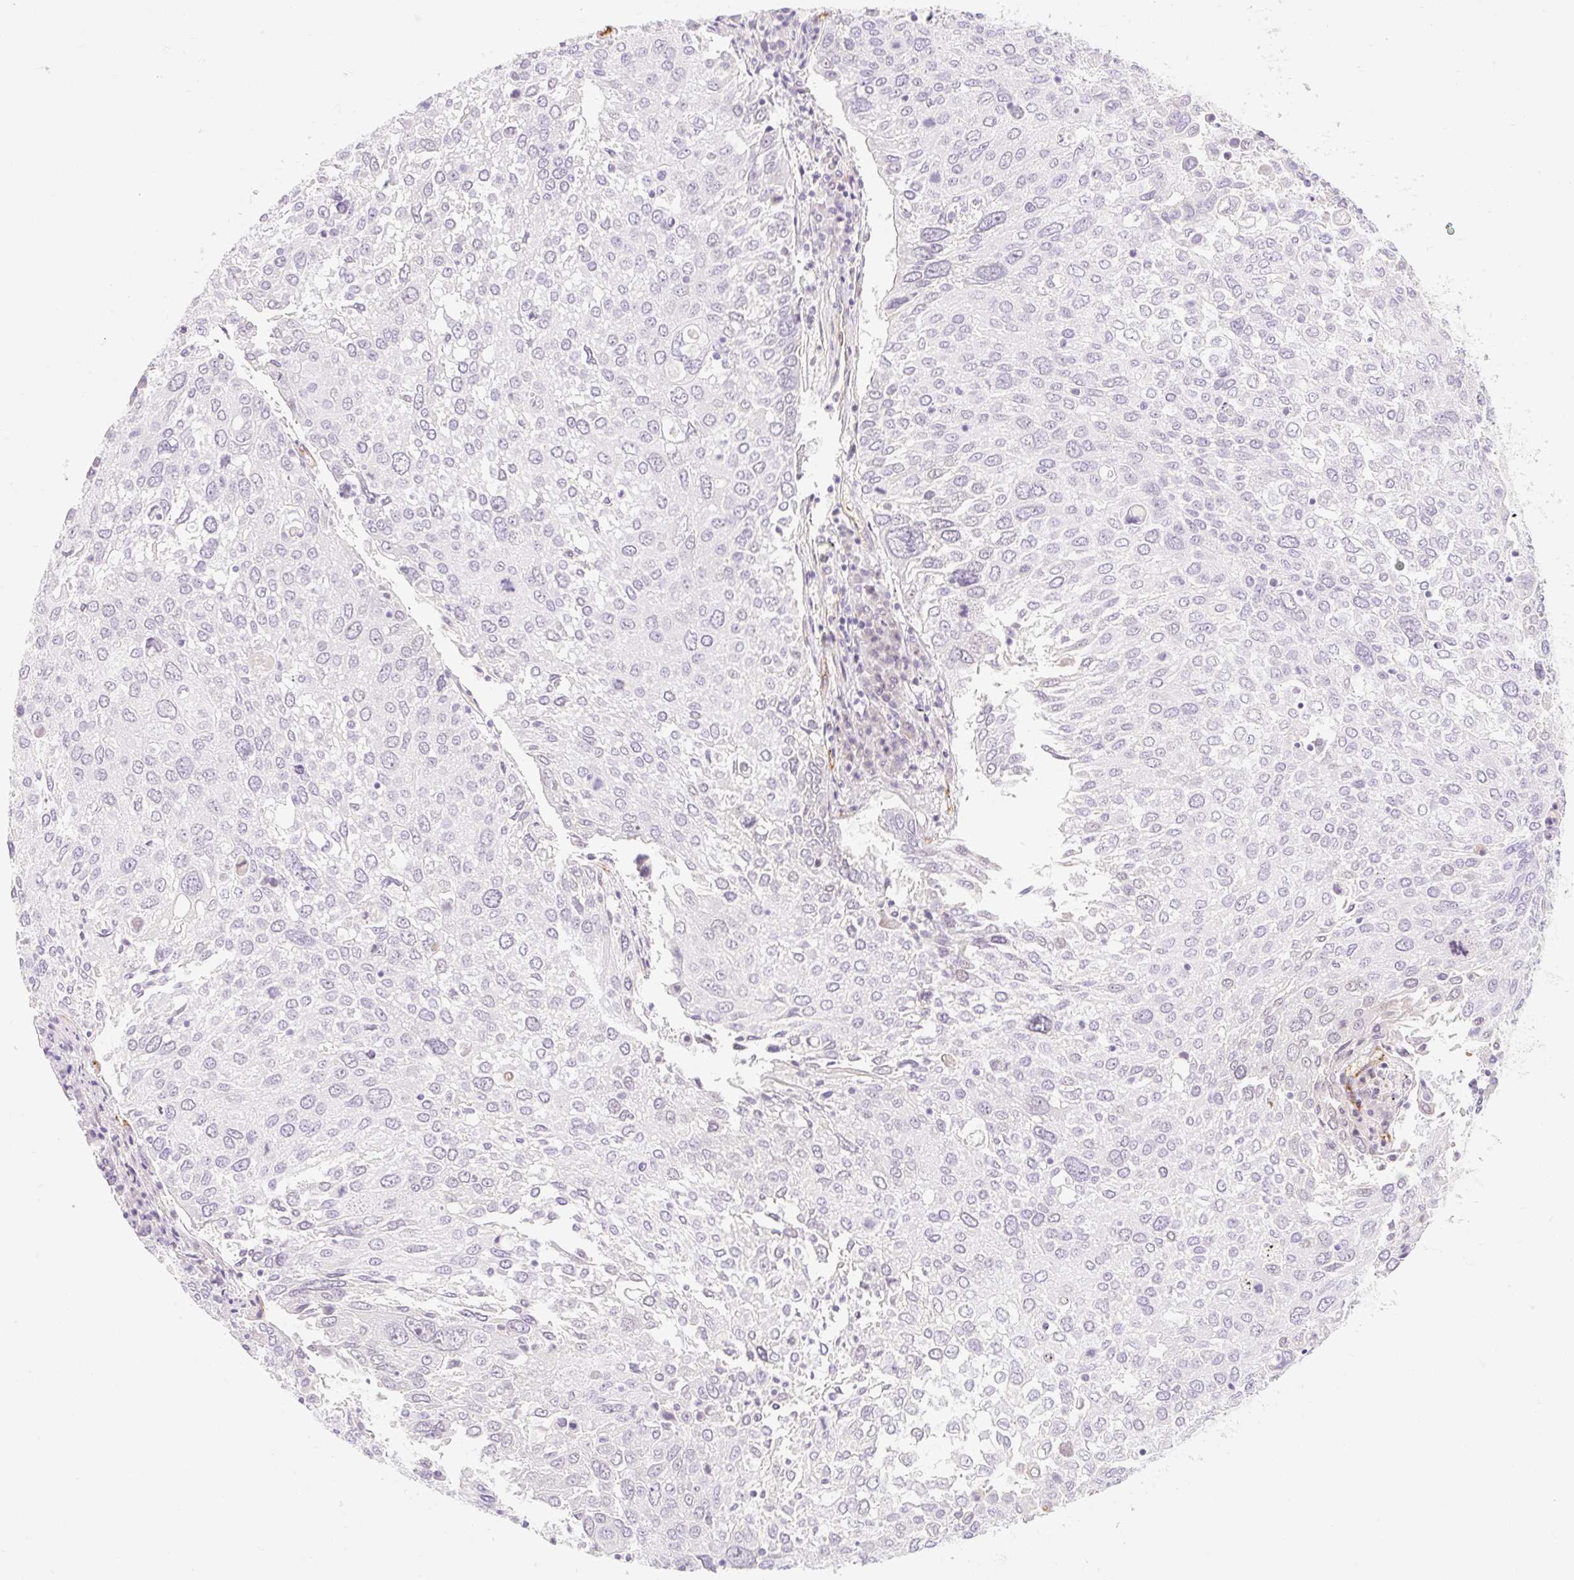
{"staining": {"intensity": "negative", "quantity": "none", "location": "none"}, "tissue": "lung cancer", "cell_type": "Tumor cells", "image_type": "cancer", "snomed": [{"axis": "morphology", "description": "Squamous cell carcinoma, NOS"}, {"axis": "topography", "description": "Lung"}], "caption": "Lung cancer (squamous cell carcinoma) was stained to show a protein in brown. There is no significant staining in tumor cells. Nuclei are stained in blue.", "gene": "TAF1L", "patient": {"sex": "male", "age": 65}}